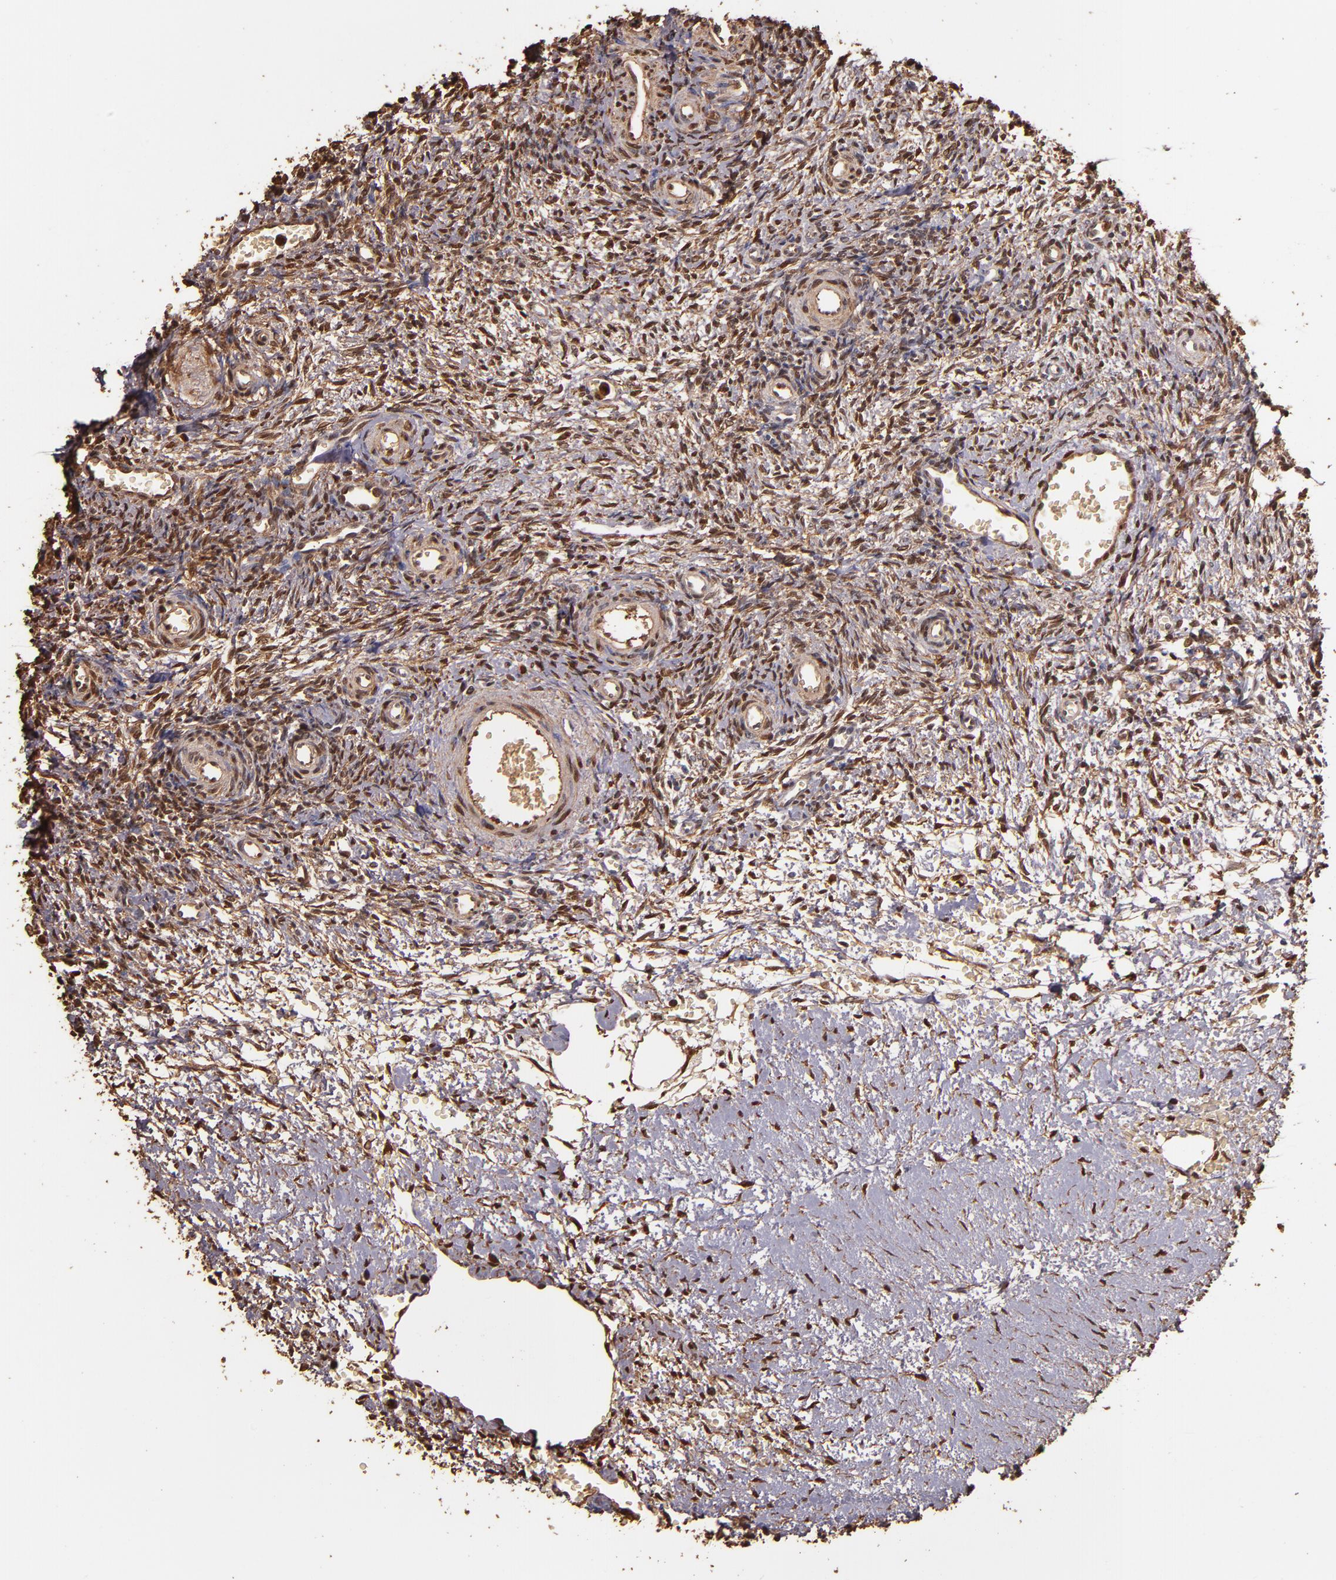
{"staining": {"intensity": "strong", "quantity": ">75%", "location": "cytoplasmic/membranous,nuclear"}, "tissue": "ovary", "cell_type": "Follicle cells", "image_type": "normal", "snomed": [{"axis": "morphology", "description": "Normal tissue, NOS"}, {"axis": "topography", "description": "Ovary"}], "caption": "Brown immunohistochemical staining in benign ovary displays strong cytoplasmic/membranous,nuclear expression in approximately >75% of follicle cells. The staining is performed using DAB (3,3'-diaminobenzidine) brown chromogen to label protein expression. The nuclei are counter-stained blue using hematoxylin.", "gene": "S100A6", "patient": {"sex": "female", "age": 39}}